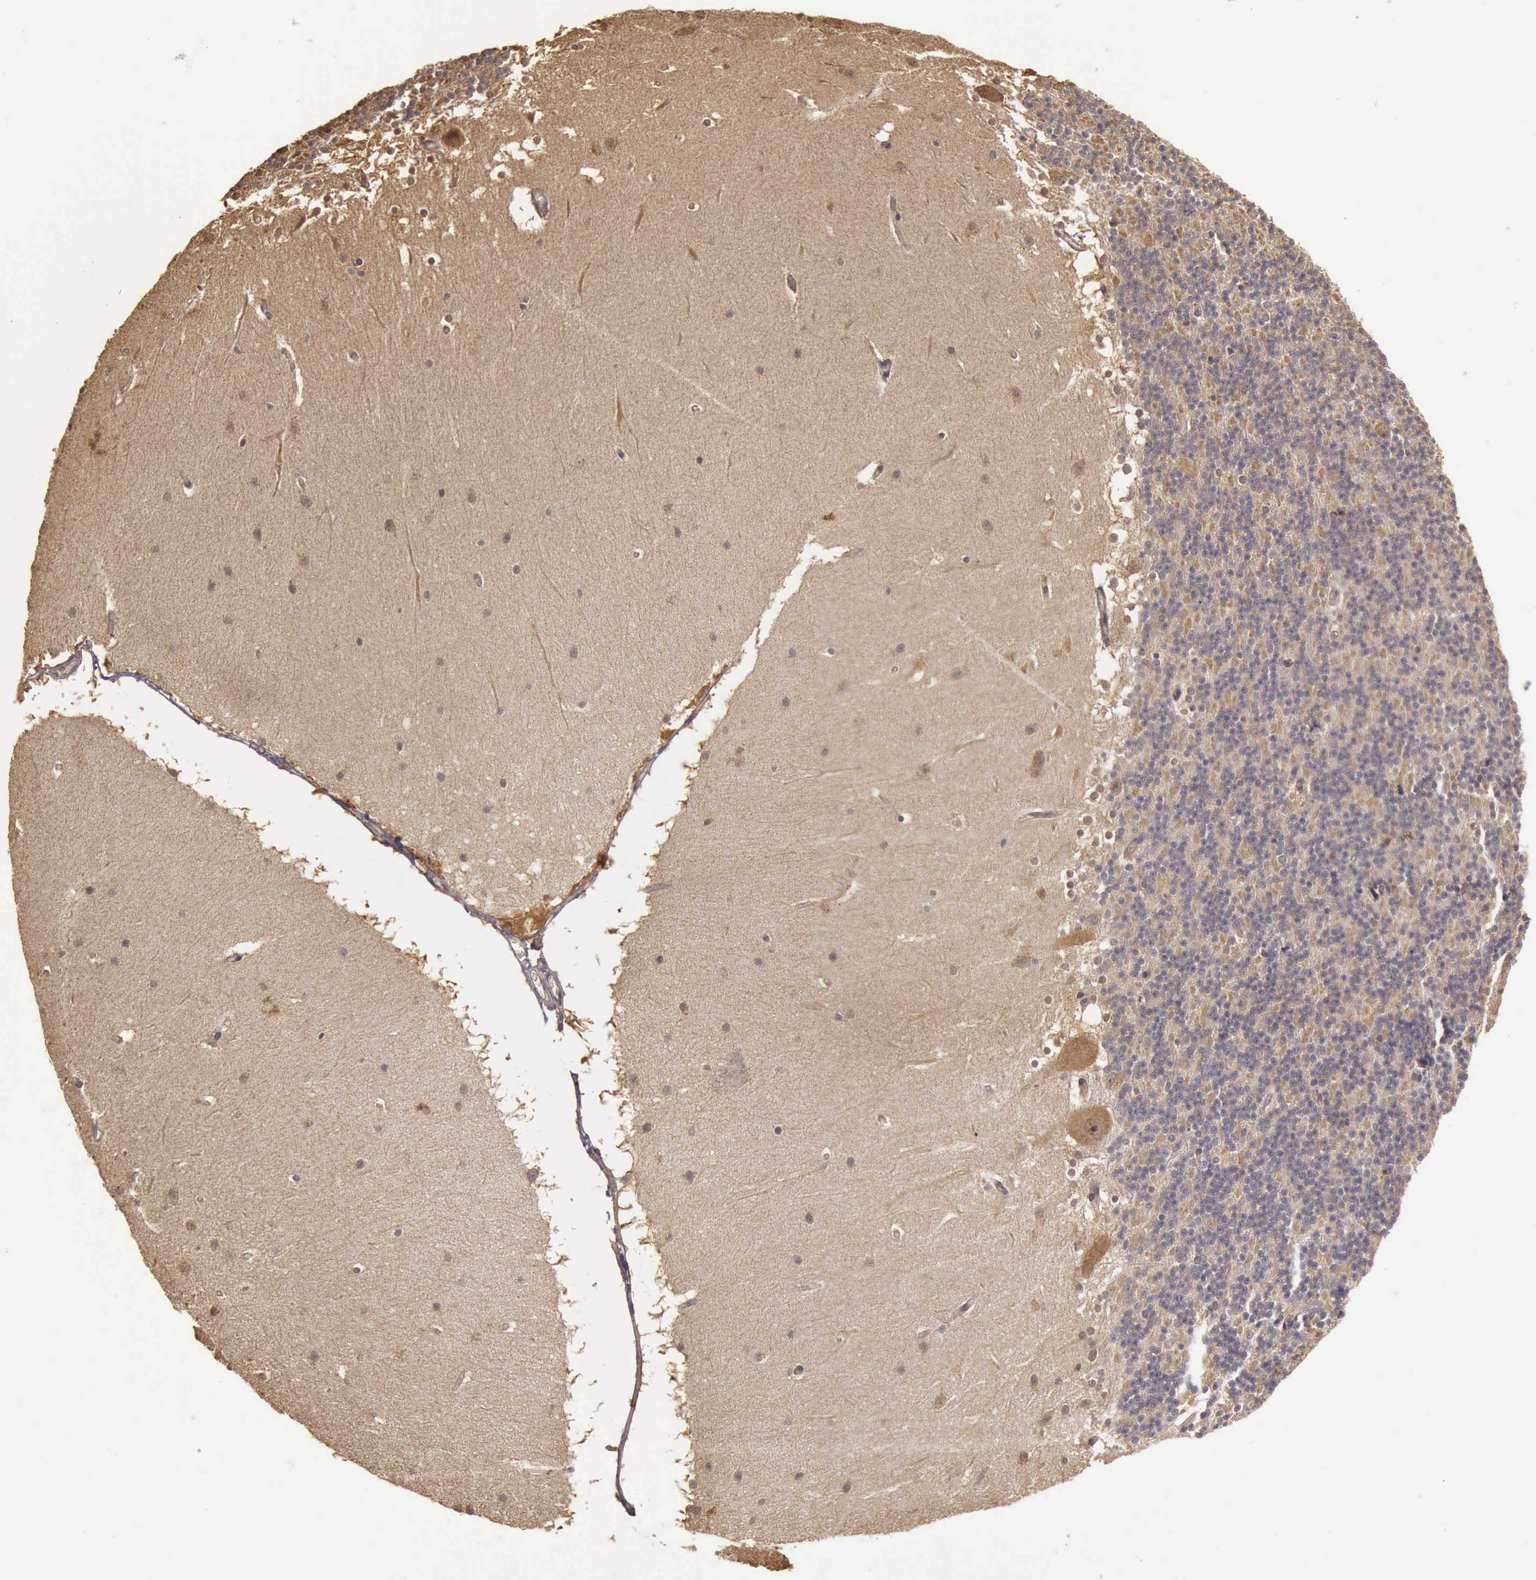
{"staining": {"intensity": "moderate", "quantity": ">75%", "location": "cytoplasmic/membranous"}, "tissue": "cerebellum", "cell_type": "Cells in granular layer", "image_type": "normal", "snomed": [{"axis": "morphology", "description": "Normal tissue, NOS"}, {"axis": "topography", "description": "Cerebellum"}], "caption": "This is a histology image of immunohistochemistry (IHC) staining of benign cerebellum, which shows moderate expression in the cytoplasmic/membranous of cells in granular layer.", "gene": "EIF5", "patient": {"sex": "female", "age": 19}}